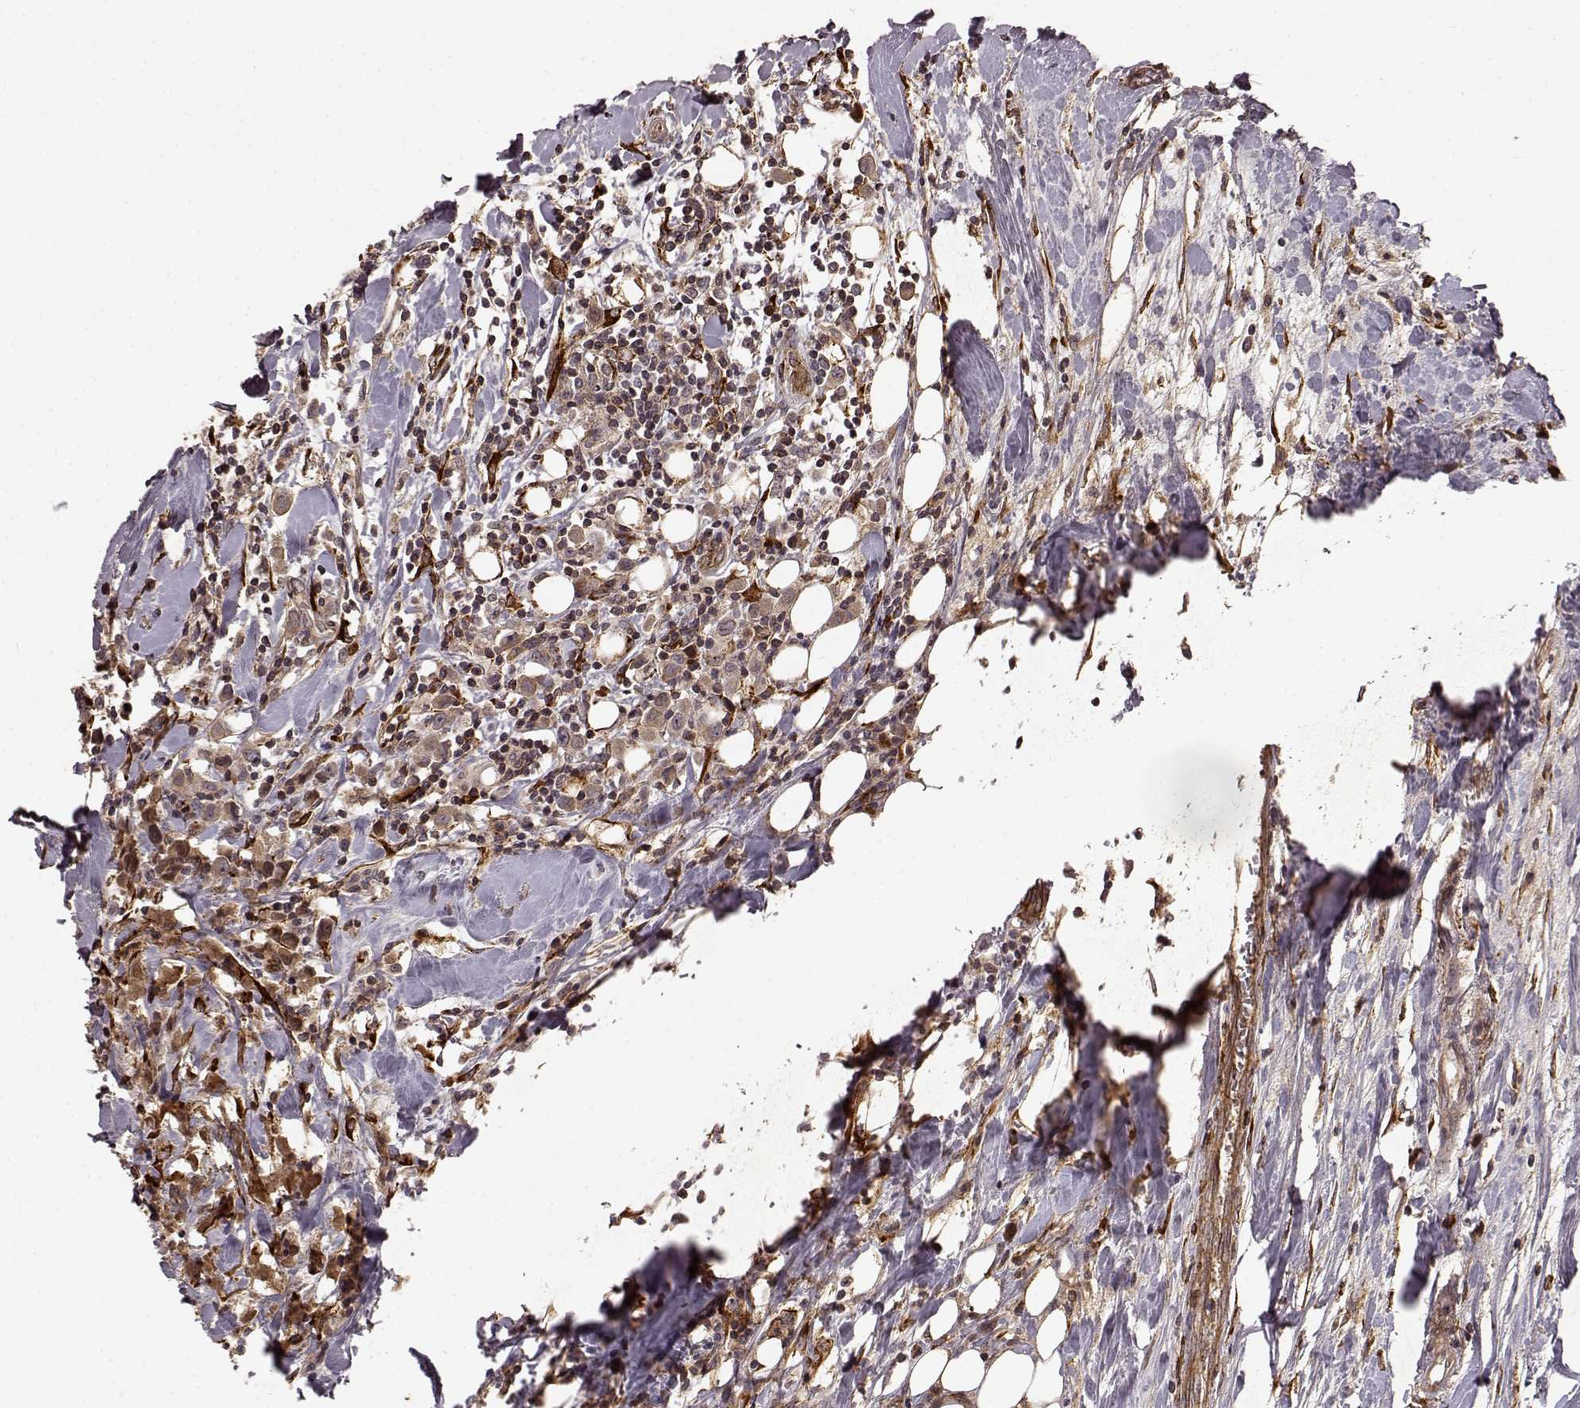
{"staining": {"intensity": "moderate", "quantity": "25%-75%", "location": "cytoplasmic/membranous"}, "tissue": "breast cancer", "cell_type": "Tumor cells", "image_type": "cancer", "snomed": [{"axis": "morphology", "description": "Duct carcinoma"}, {"axis": "topography", "description": "Breast"}], "caption": "Immunohistochemical staining of human invasive ductal carcinoma (breast) displays medium levels of moderate cytoplasmic/membranous protein expression in approximately 25%-75% of tumor cells.", "gene": "FSTL1", "patient": {"sex": "female", "age": 61}}